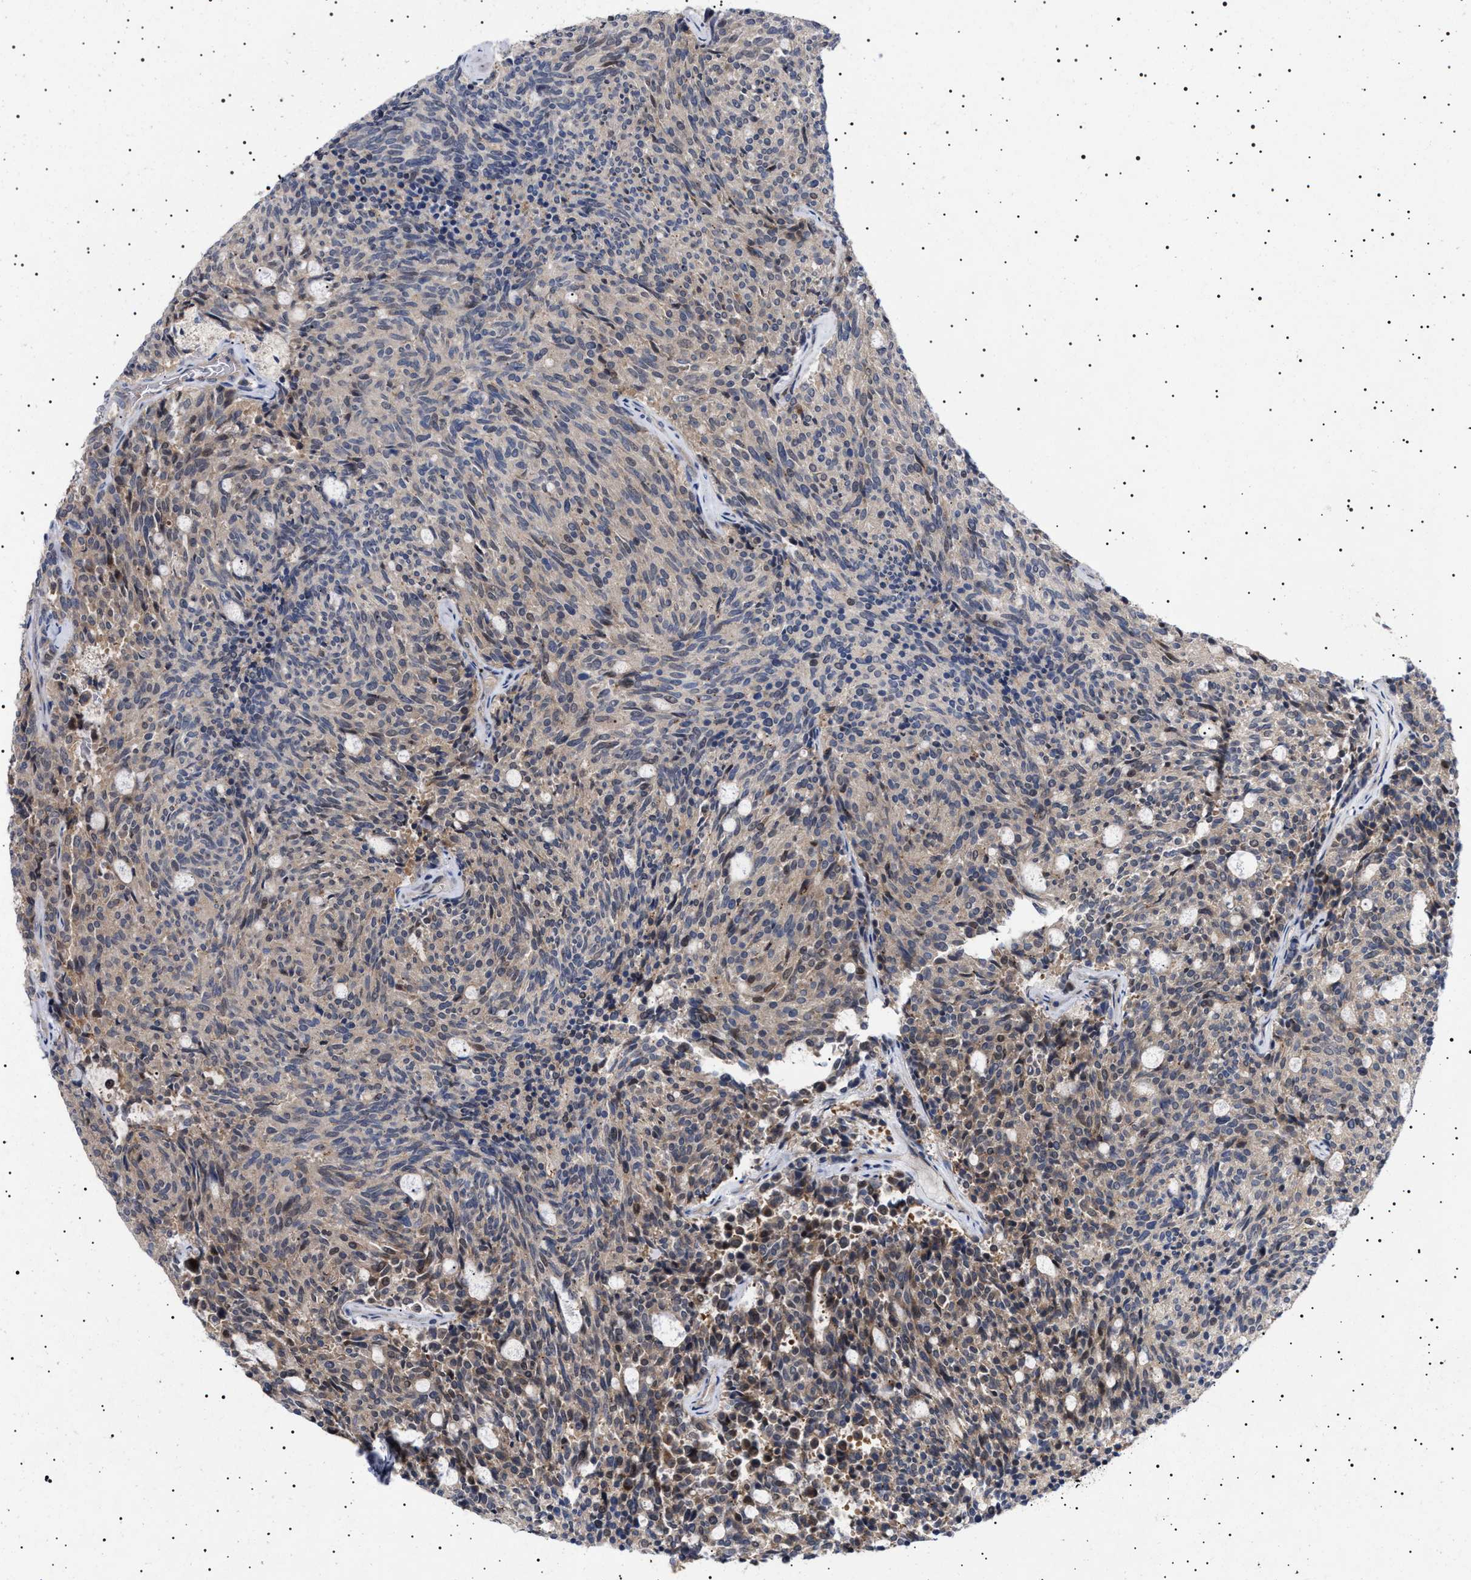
{"staining": {"intensity": "weak", "quantity": "<25%", "location": "cytoplasmic/membranous"}, "tissue": "carcinoid", "cell_type": "Tumor cells", "image_type": "cancer", "snomed": [{"axis": "morphology", "description": "Carcinoid, malignant, NOS"}, {"axis": "topography", "description": "Pancreas"}], "caption": "This micrograph is of carcinoid (malignant) stained with IHC to label a protein in brown with the nuclei are counter-stained blue. There is no staining in tumor cells.", "gene": "NPLOC4", "patient": {"sex": "female", "age": 54}}